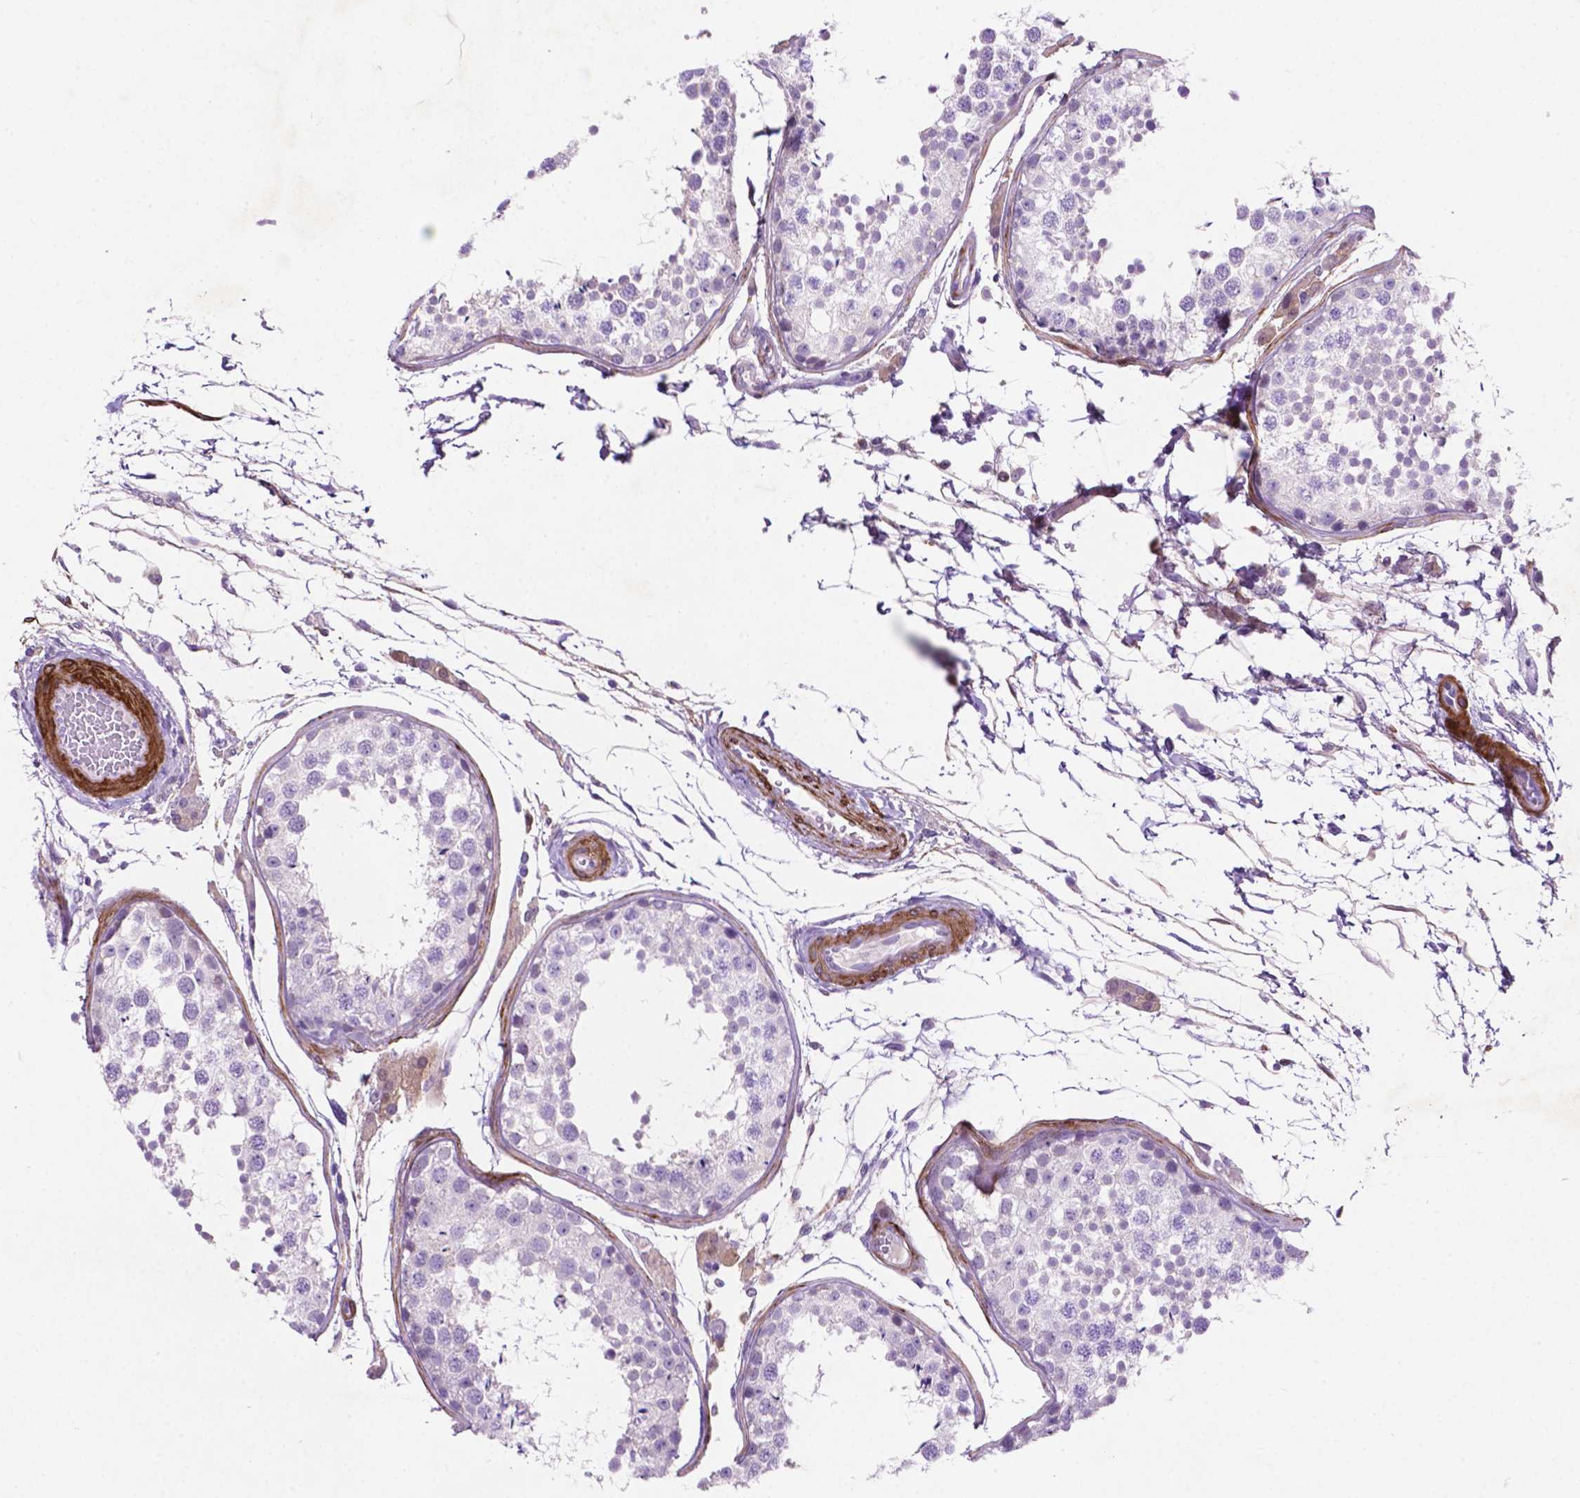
{"staining": {"intensity": "negative", "quantity": "none", "location": "none"}, "tissue": "testis", "cell_type": "Cells in seminiferous ducts", "image_type": "normal", "snomed": [{"axis": "morphology", "description": "Normal tissue, NOS"}, {"axis": "topography", "description": "Testis"}], "caption": "This histopathology image is of unremarkable testis stained with IHC to label a protein in brown with the nuclei are counter-stained blue. There is no expression in cells in seminiferous ducts. (Stains: DAB (3,3'-diaminobenzidine) IHC with hematoxylin counter stain, Microscopy: brightfield microscopy at high magnification).", "gene": "ASPG", "patient": {"sex": "male", "age": 29}}